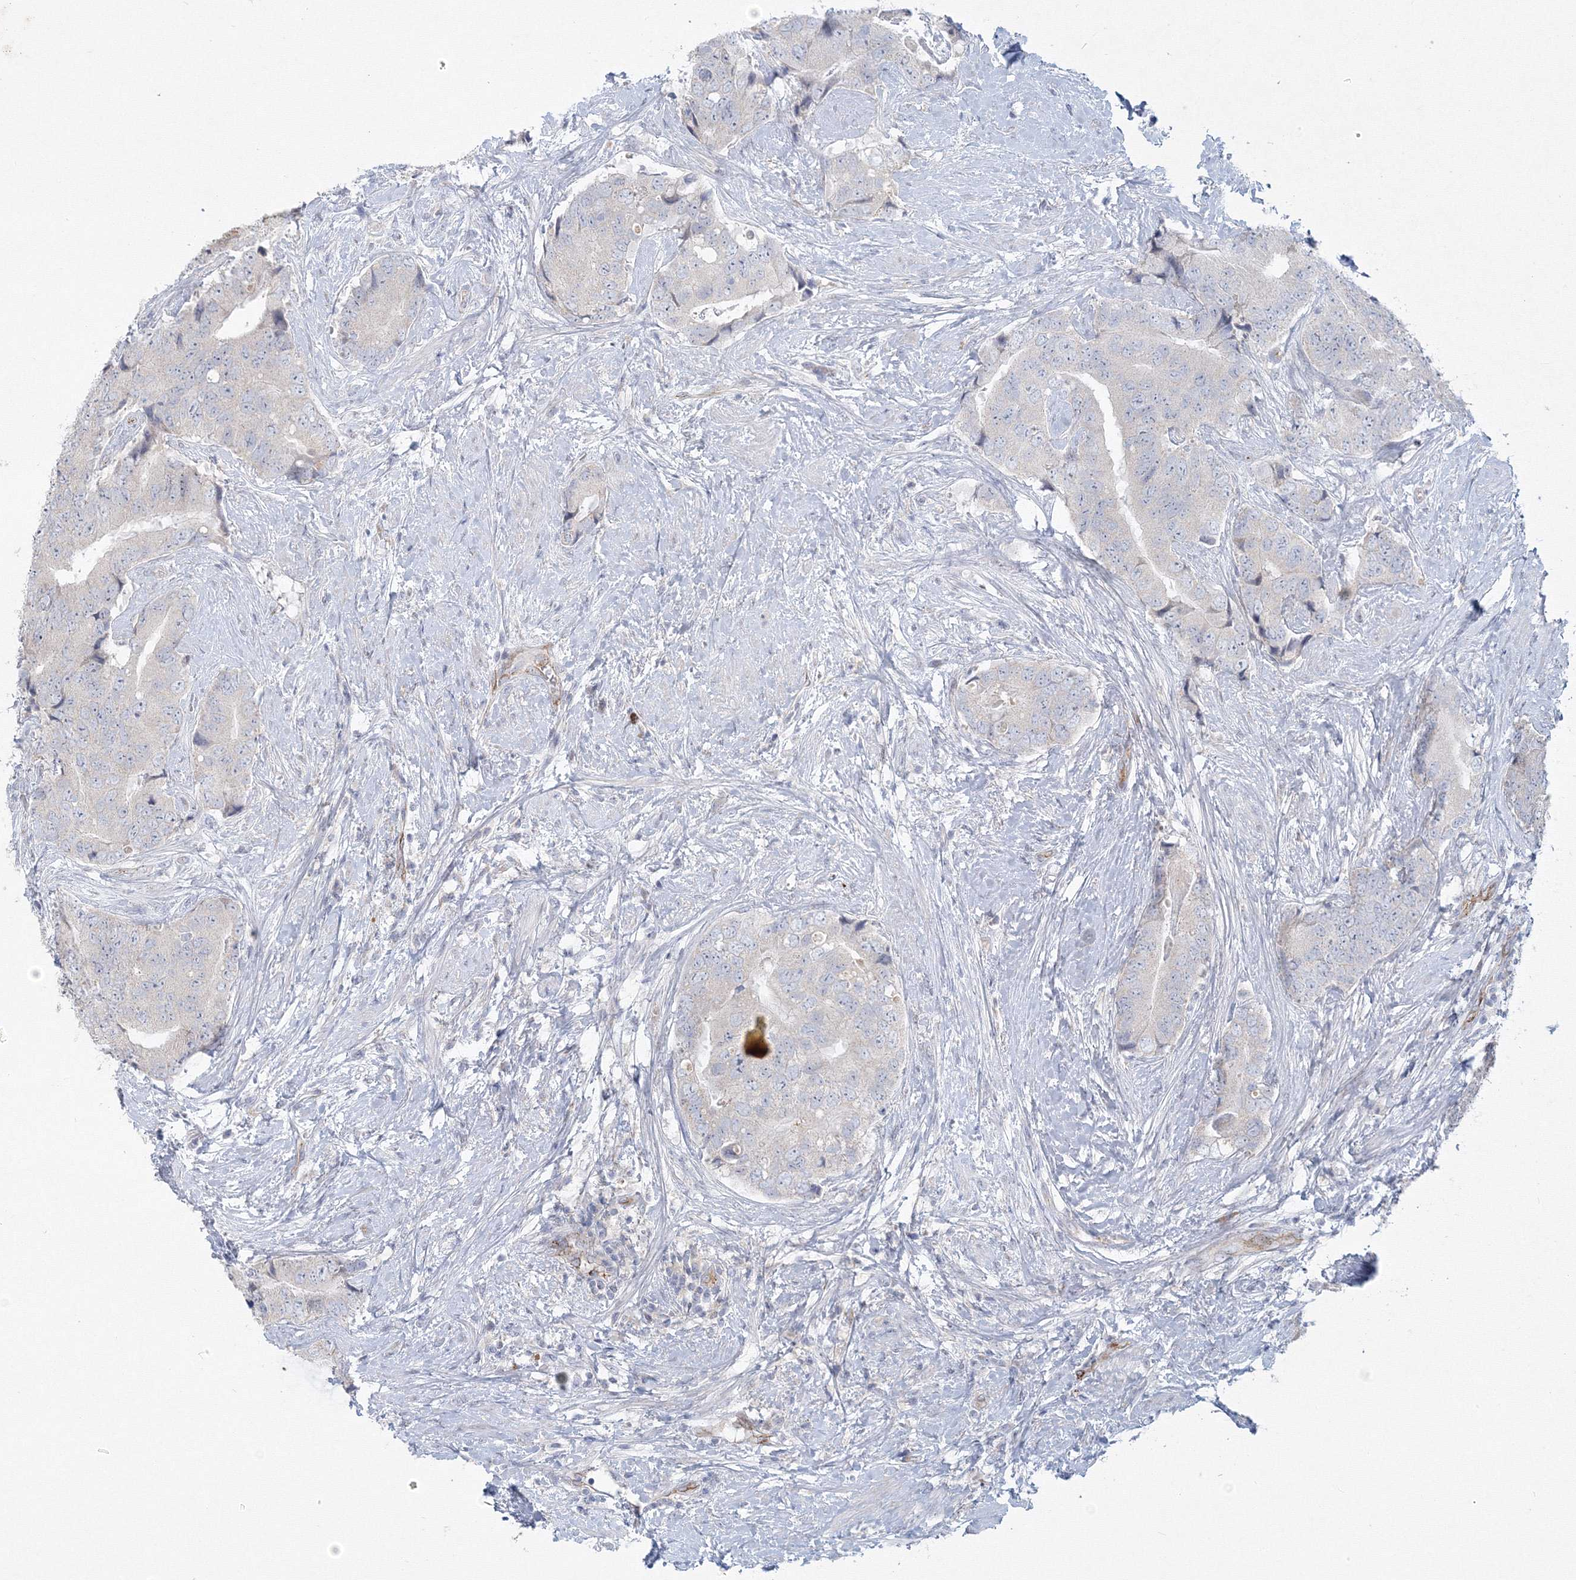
{"staining": {"intensity": "negative", "quantity": "none", "location": "none"}, "tissue": "prostate cancer", "cell_type": "Tumor cells", "image_type": "cancer", "snomed": [{"axis": "morphology", "description": "Adenocarcinoma, High grade"}, {"axis": "topography", "description": "Prostate"}], "caption": "Immunohistochemistry (IHC) histopathology image of human prostate high-grade adenocarcinoma stained for a protein (brown), which reveals no expression in tumor cells. Brightfield microscopy of IHC stained with DAB (3,3'-diaminobenzidine) (brown) and hematoxylin (blue), captured at high magnification.", "gene": "WDR49", "patient": {"sex": "male", "age": 70}}